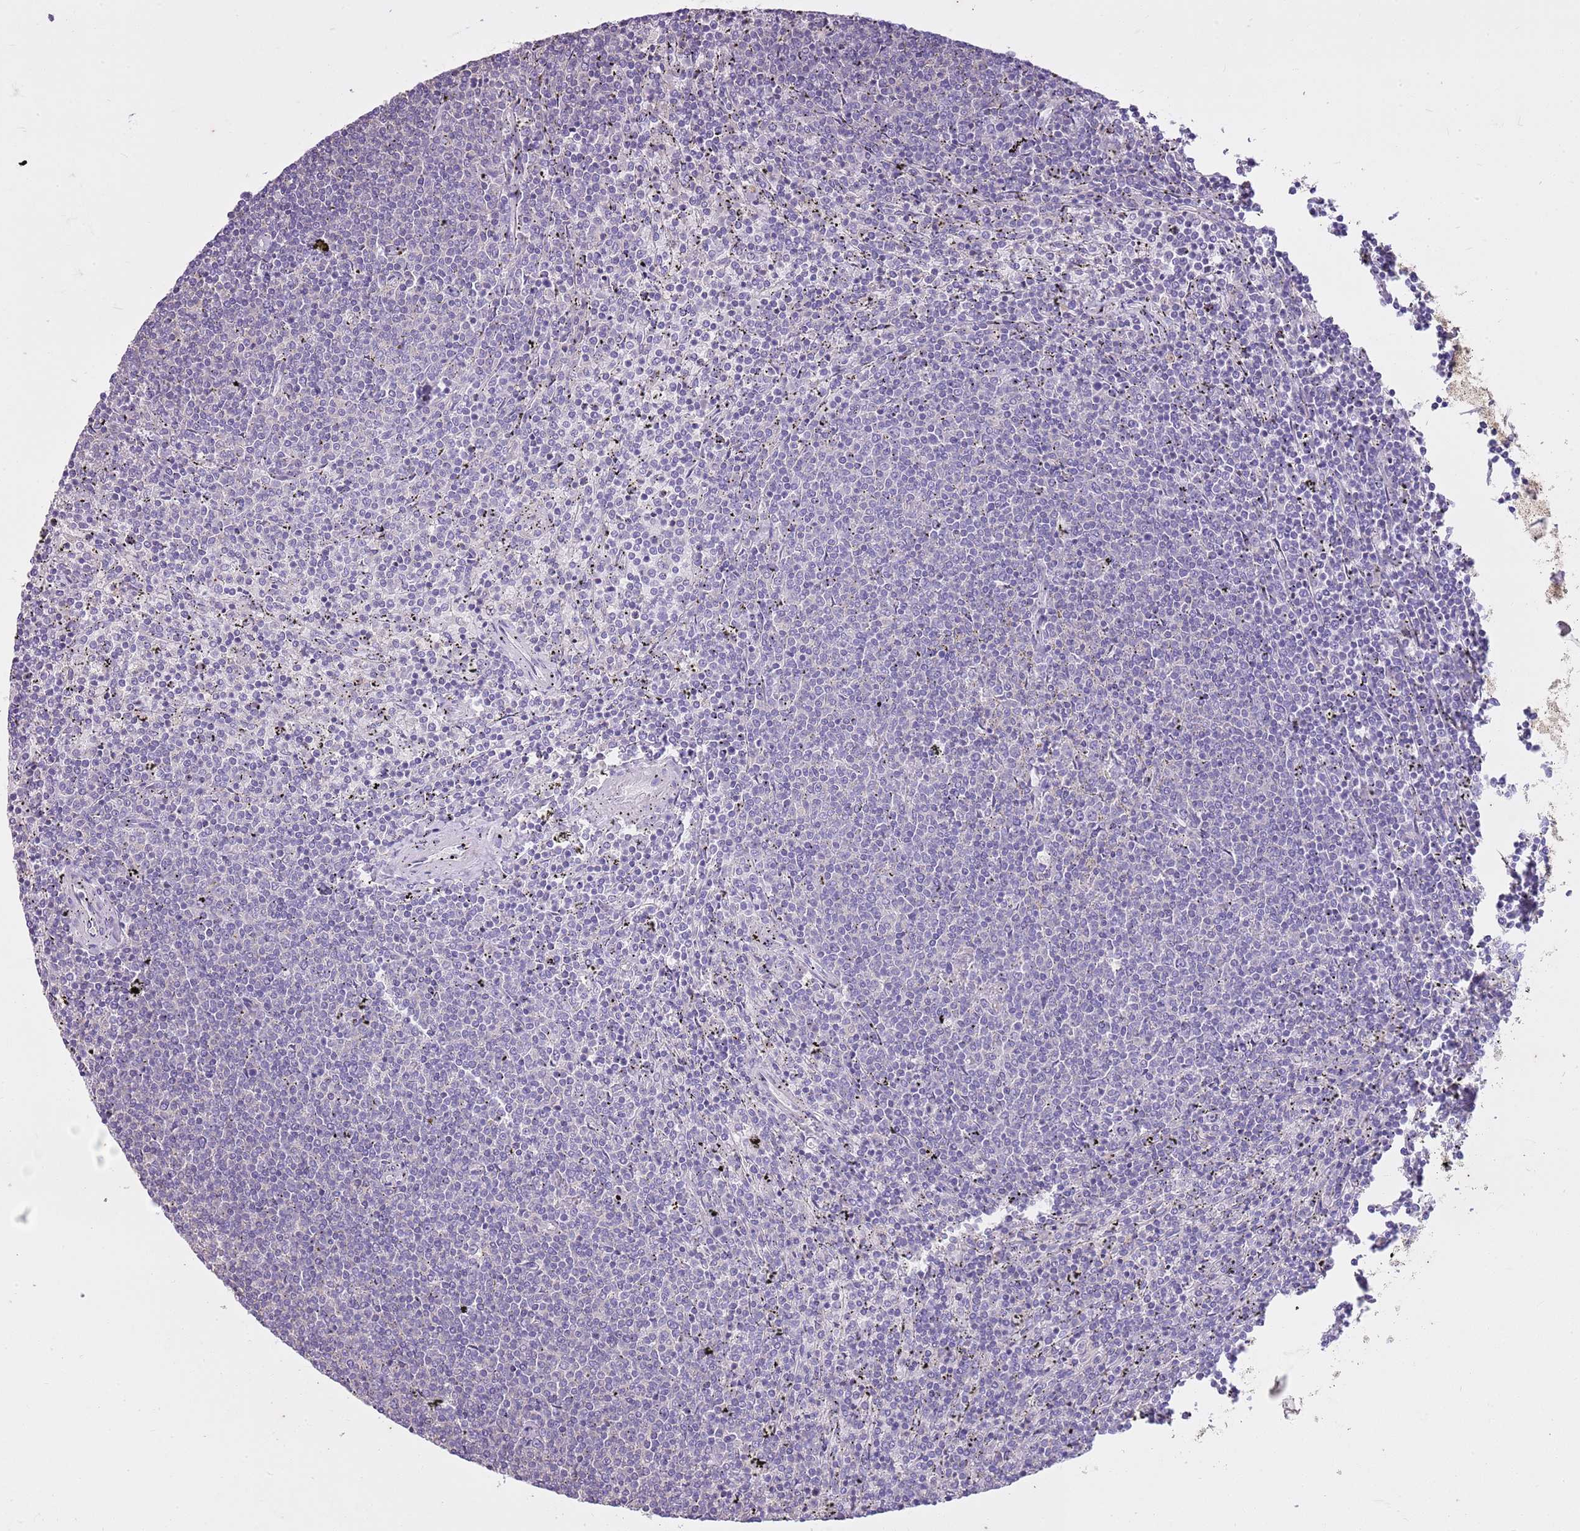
{"staining": {"intensity": "negative", "quantity": "none", "location": "none"}, "tissue": "lymphoma", "cell_type": "Tumor cells", "image_type": "cancer", "snomed": [{"axis": "morphology", "description": "Malignant lymphoma, non-Hodgkin's type, Low grade"}, {"axis": "topography", "description": "Spleen"}], "caption": "IHC of human lymphoma exhibits no staining in tumor cells.", "gene": "CNPPD1", "patient": {"sex": "female", "age": 50}}